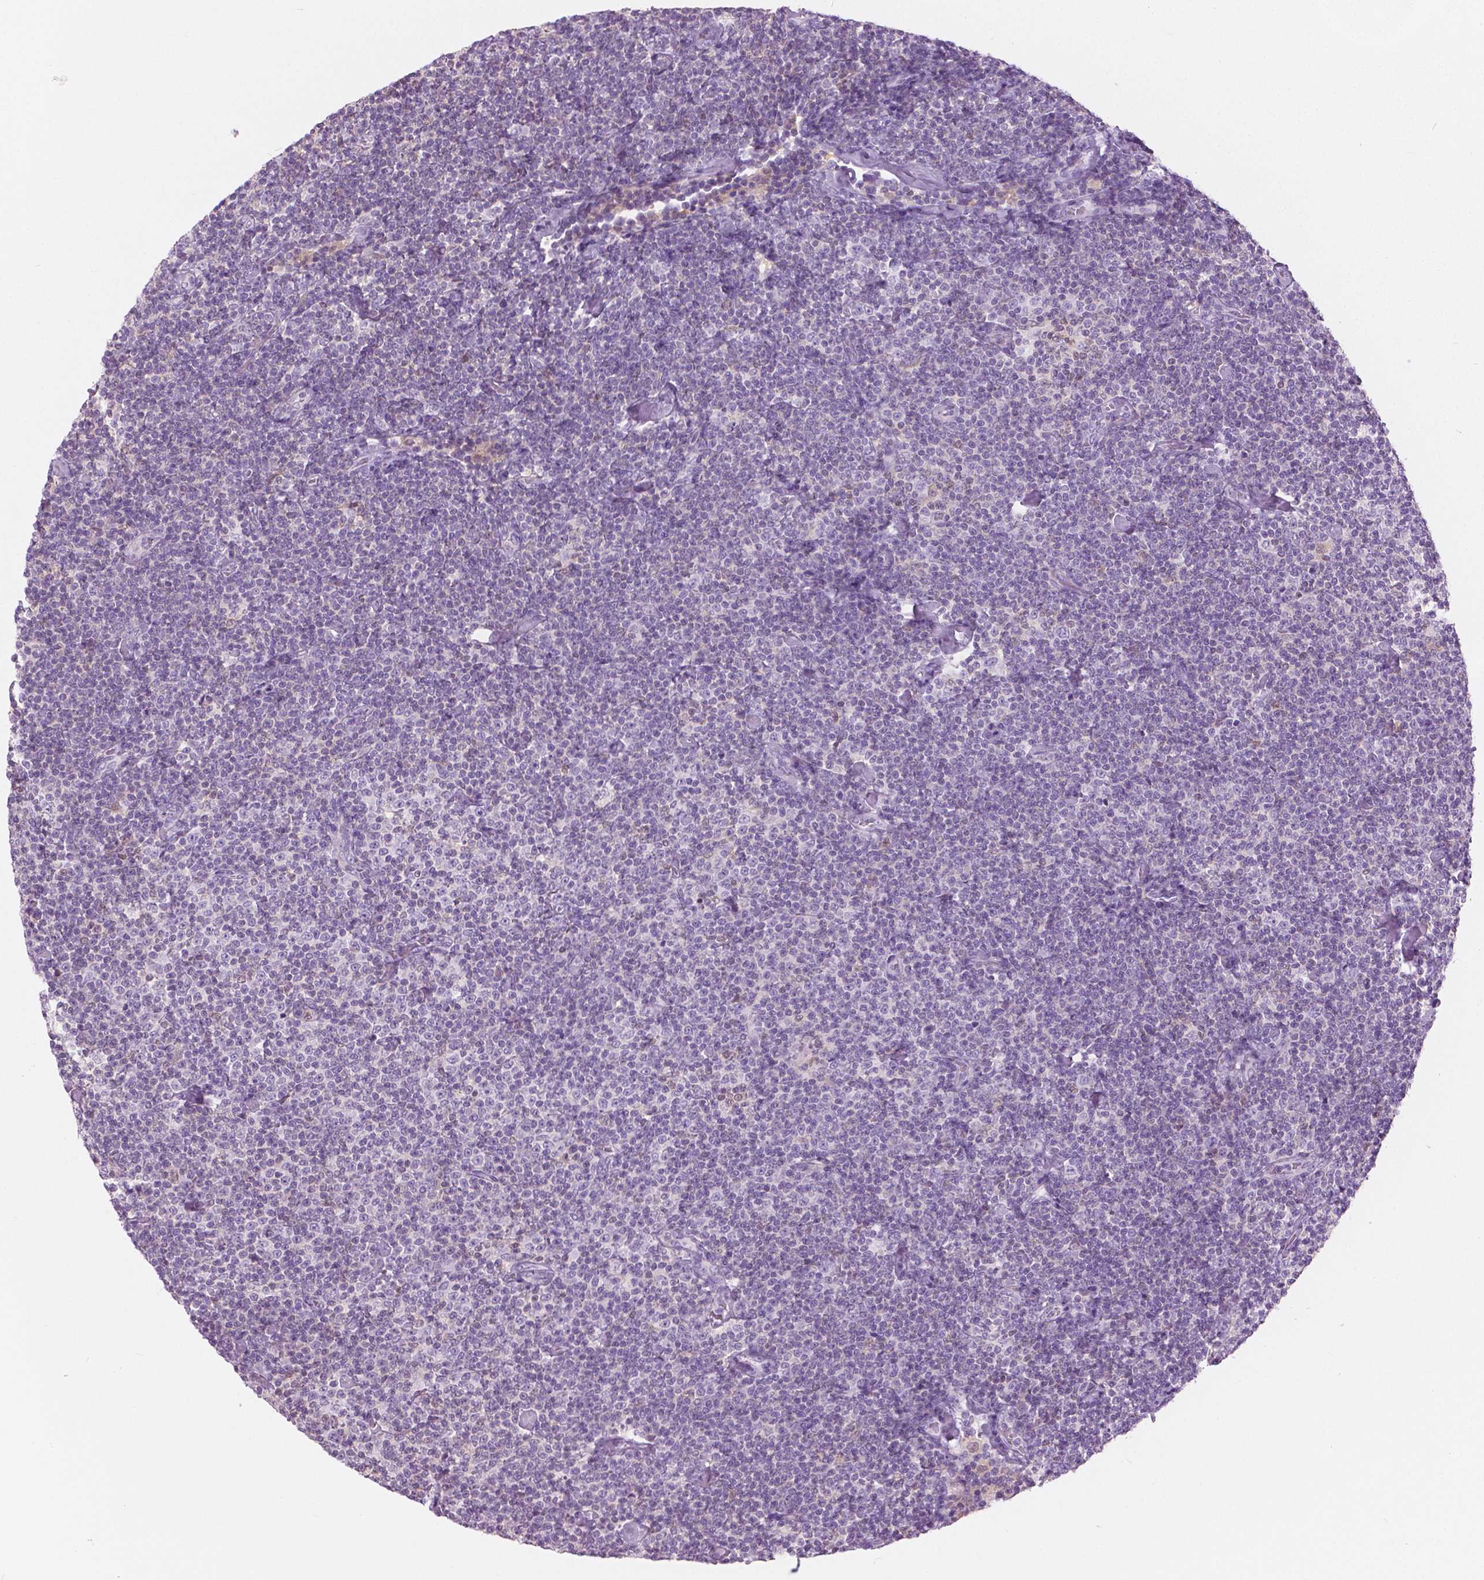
{"staining": {"intensity": "negative", "quantity": "none", "location": "none"}, "tissue": "lymphoma", "cell_type": "Tumor cells", "image_type": "cancer", "snomed": [{"axis": "morphology", "description": "Malignant lymphoma, non-Hodgkin's type, Low grade"}, {"axis": "topography", "description": "Lymph node"}], "caption": "Low-grade malignant lymphoma, non-Hodgkin's type was stained to show a protein in brown. There is no significant staining in tumor cells. (Stains: DAB immunohistochemistry with hematoxylin counter stain, Microscopy: brightfield microscopy at high magnification).", "gene": "GALM", "patient": {"sex": "male", "age": 81}}